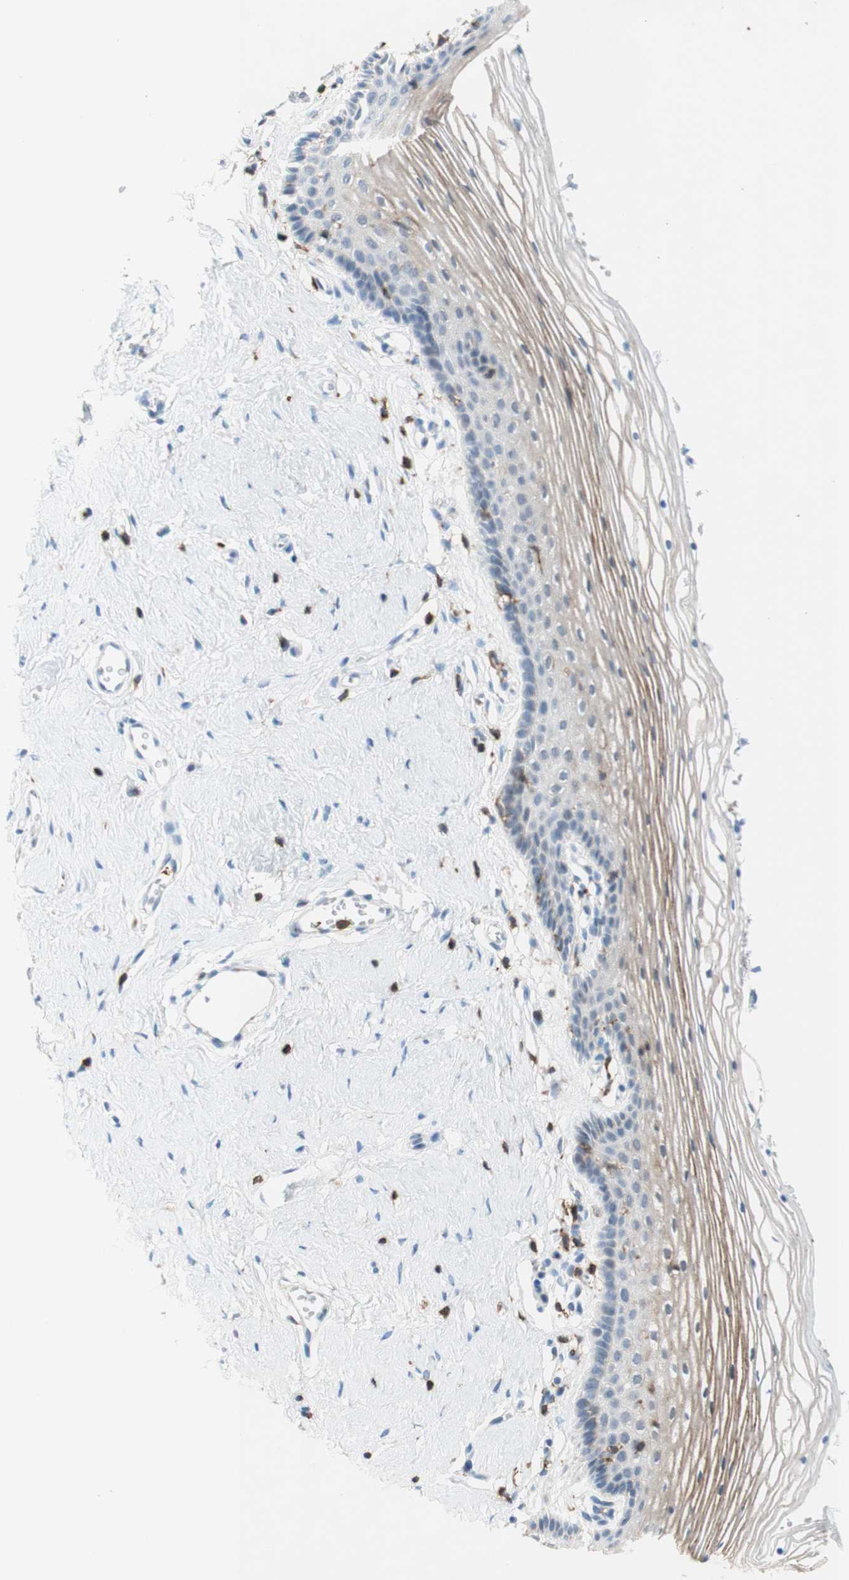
{"staining": {"intensity": "weak", "quantity": "25%-75%", "location": "cytoplasmic/membranous"}, "tissue": "vagina", "cell_type": "Squamous epithelial cells", "image_type": "normal", "snomed": [{"axis": "morphology", "description": "Normal tissue, NOS"}, {"axis": "topography", "description": "Vagina"}], "caption": "The micrograph displays staining of unremarkable vagina, revealing weak cytoplasmic/membranous protein expression (brown color) within squamous epithelial cells.", "gene": "SPINK6", "patient": {"sex": "female", "age": 32}}